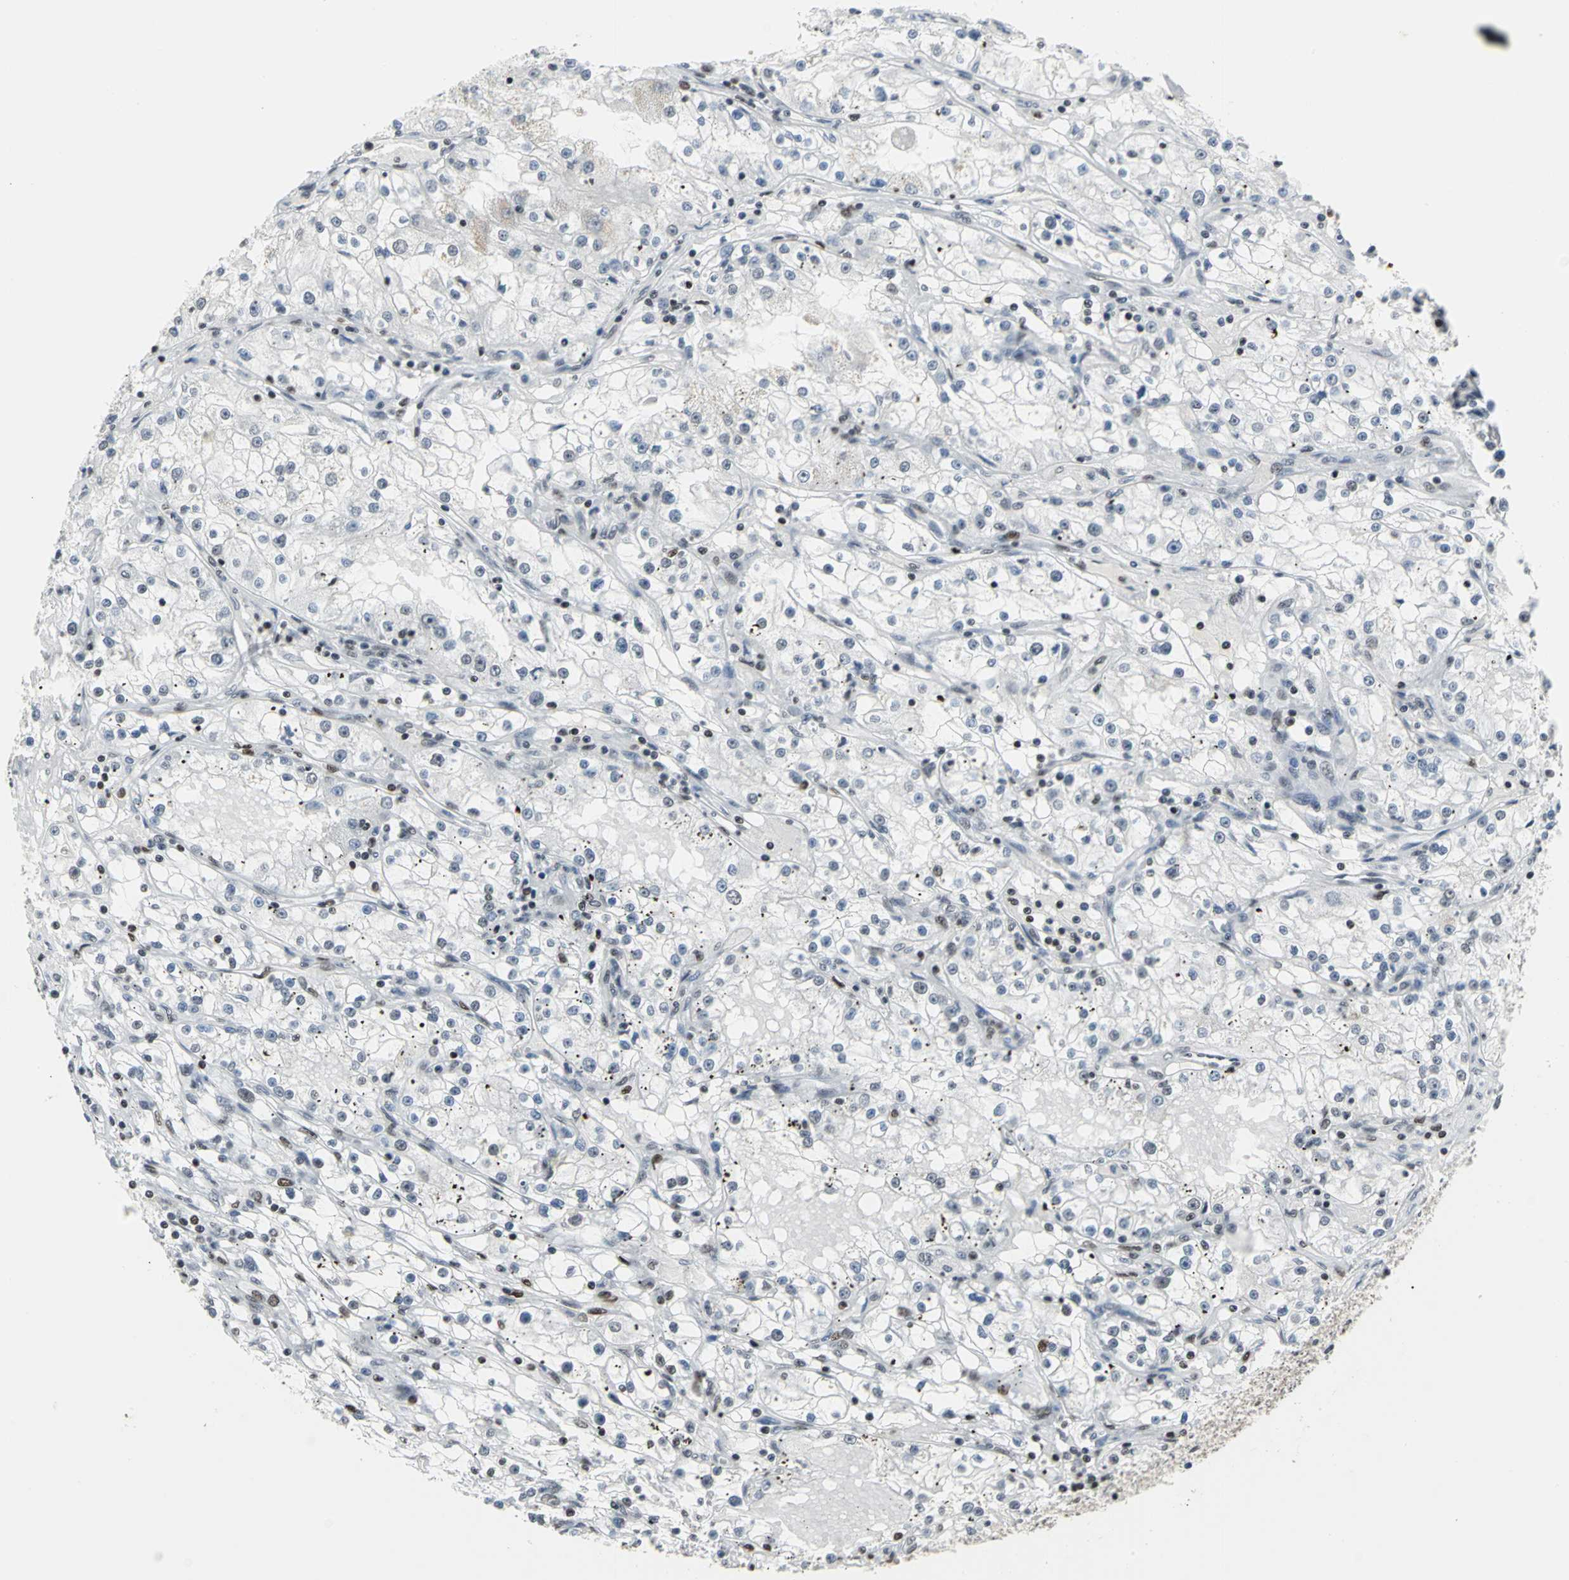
{"staining": {"intensity": "strong", "quantity": "<25%", "location": "nuclear"}, "tissue": "renal cancer", "cell_type": "Tumor cells", "image_type": "cancer", "snomed": [{"axis": "morphology", "description": "Adenocarcinoma, NOS"}, {"axis": "topography", "description": "Kidney"}], "caption": "The histopathology image reveals a brown stain indicating the presence of a protein in the nuclear of tumor cells in renal cancer (adenocarcinoma).", "gene": "HNRNPD", "patient": {"sex": "male", "age": 56}}